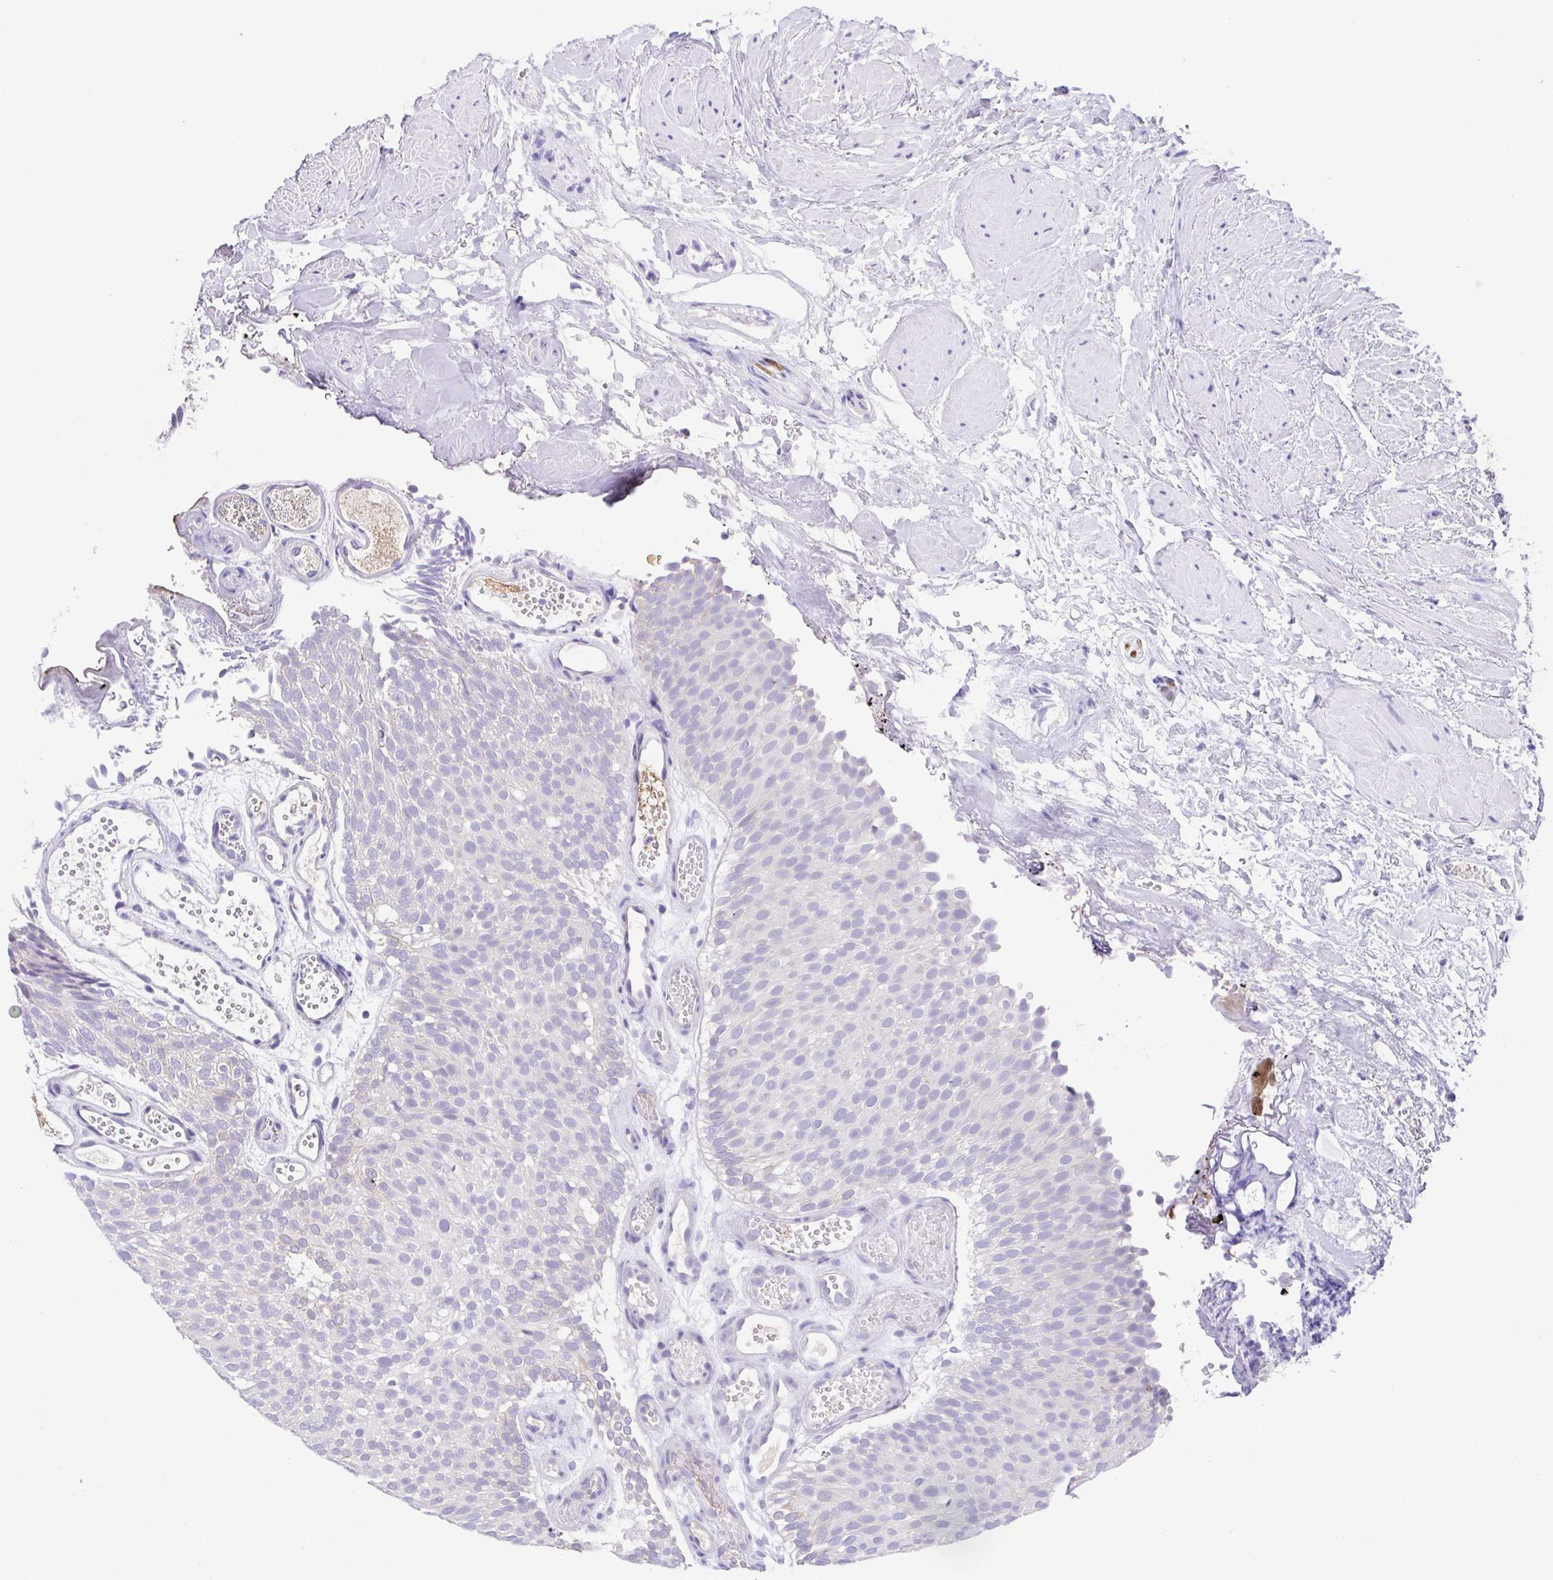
{"staining": {"intensity": "negative", "quantity": "none", "location": "none"}, "tissue": "urothelial cancer", "cell_type": "Tumor cells", "image_type": "cancer", "snomed": [{"axis": "morphology", "description": "Urothelial carcinoma, Low grade"}, {"axis": "topography", "description": "Urinary bladder"}], "caption": "High power microscopy micrograph of an immunohistochemistry (IHC) micrograph of urothelial cancer, revealing no significant staining in tumor cells.", "gene": "SPATA4", "patient": {"sex": "male", "age": 78}}